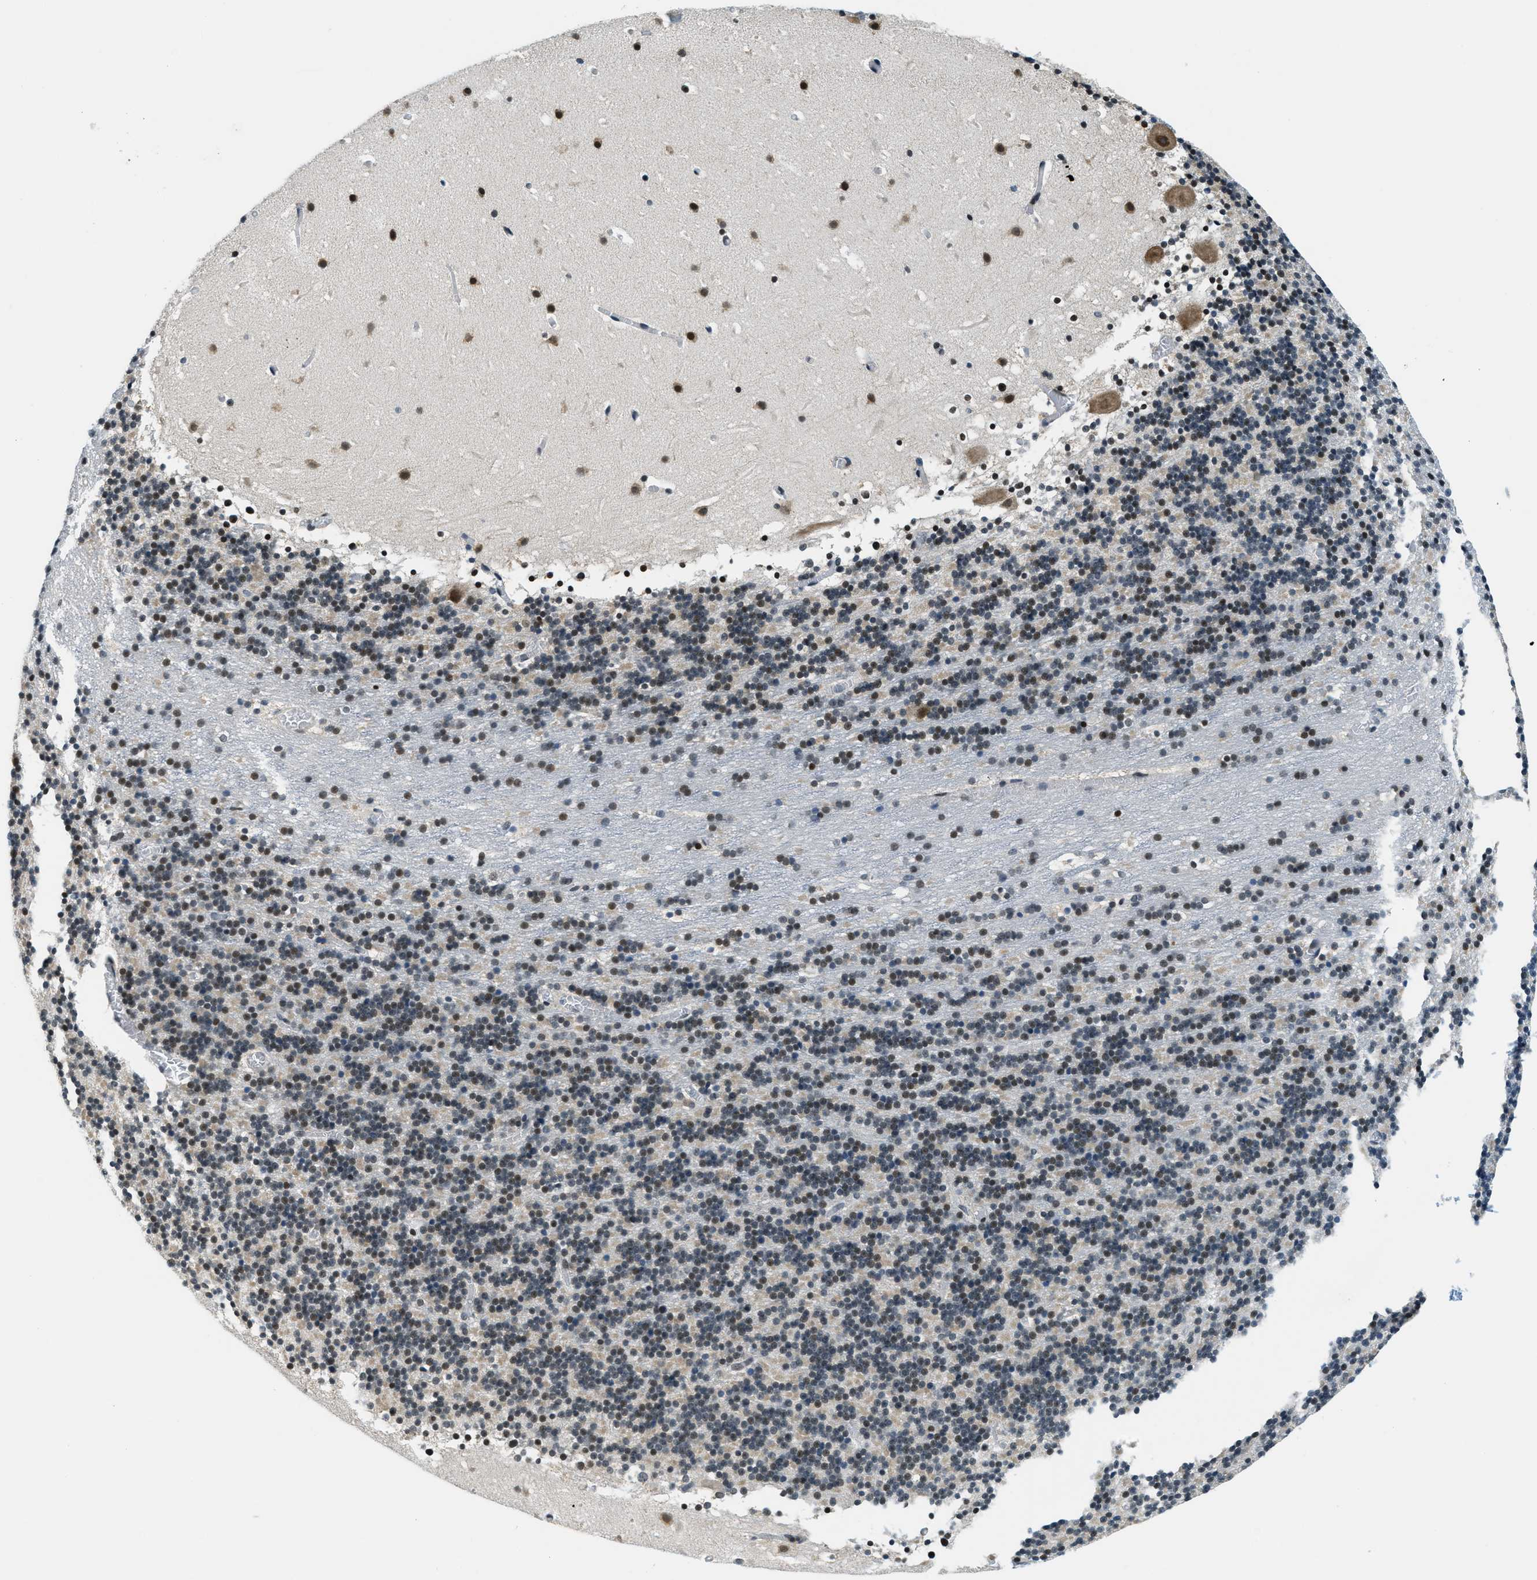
{"staining": {"intensity": "moderate", "quantity": "<25%", "location": "nuclear"}, "tissue": "cerebellum", "cell_type": "Cells in granular layer", "image_type": "normal", "snomed": [{"axis": "morphology", "description": "Normal tissue, NOS"}, {"axis": "topography", "description": "Cerebellum"}], "caption": "A brown stain shows moderate nuclear positivity of a protein in cells in granular layer of unremarkable human cerebellum.", "gene": "RAB11FIP1", "patient": {"sex": "male", "age": 45}}